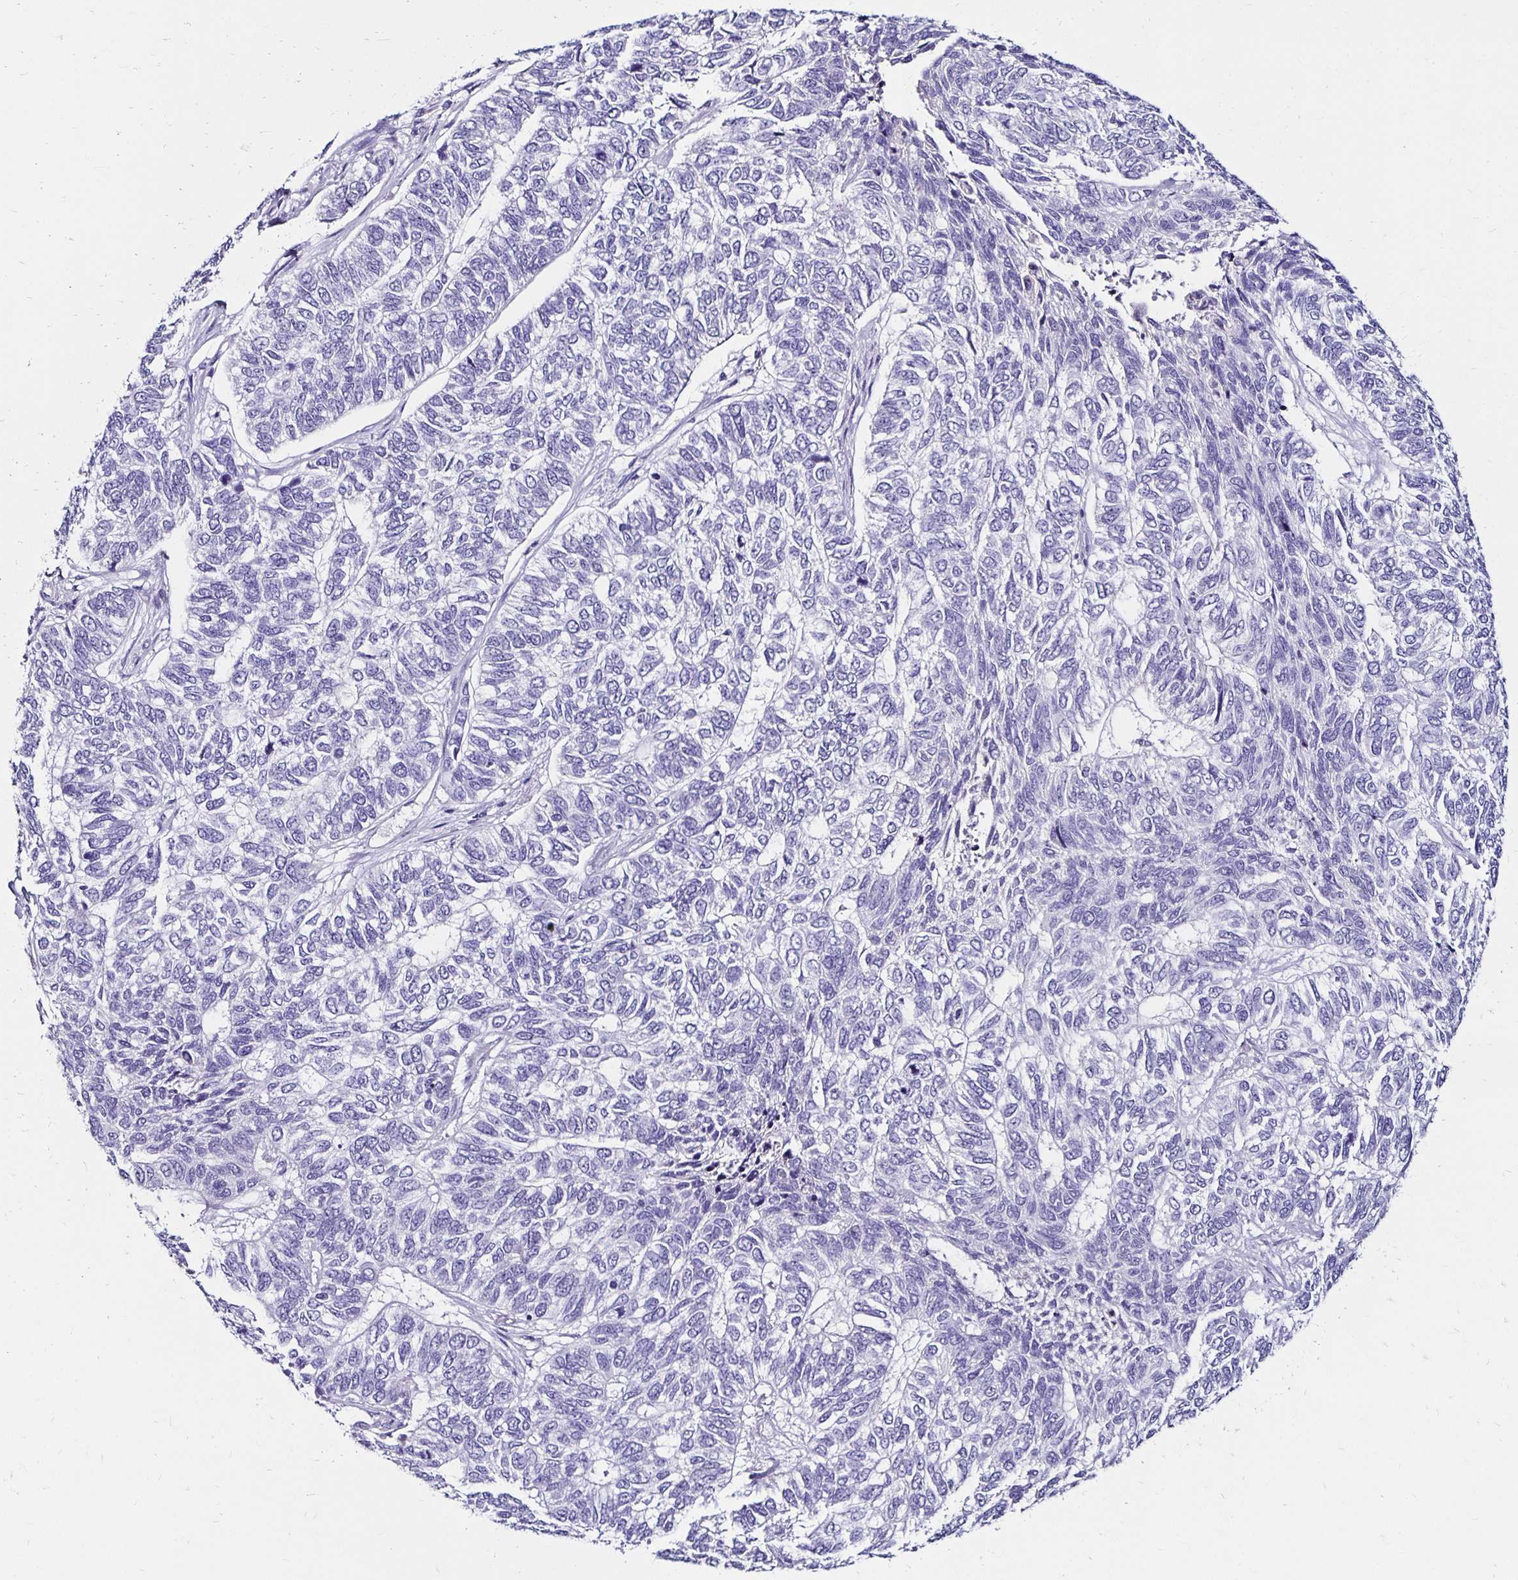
{"staining": {"intensity": "negative", "quantity": "none", "location": "none"}, "tissue": "skin cancer", "cell_type": "Tumor cells", "image_type": "cancer", "snomed": [{"axis": "morphology", "description": "Basal cell carcinoma"}, {"axis": "topography", "description": "Skin"}], "caption": "This is an immunohistochemistry histopathology image of skin basal cell carcinoma. There is no expression in tumor cells.", "gene": "KCNT1", "patient": {"sex": "female", "age": 65}}